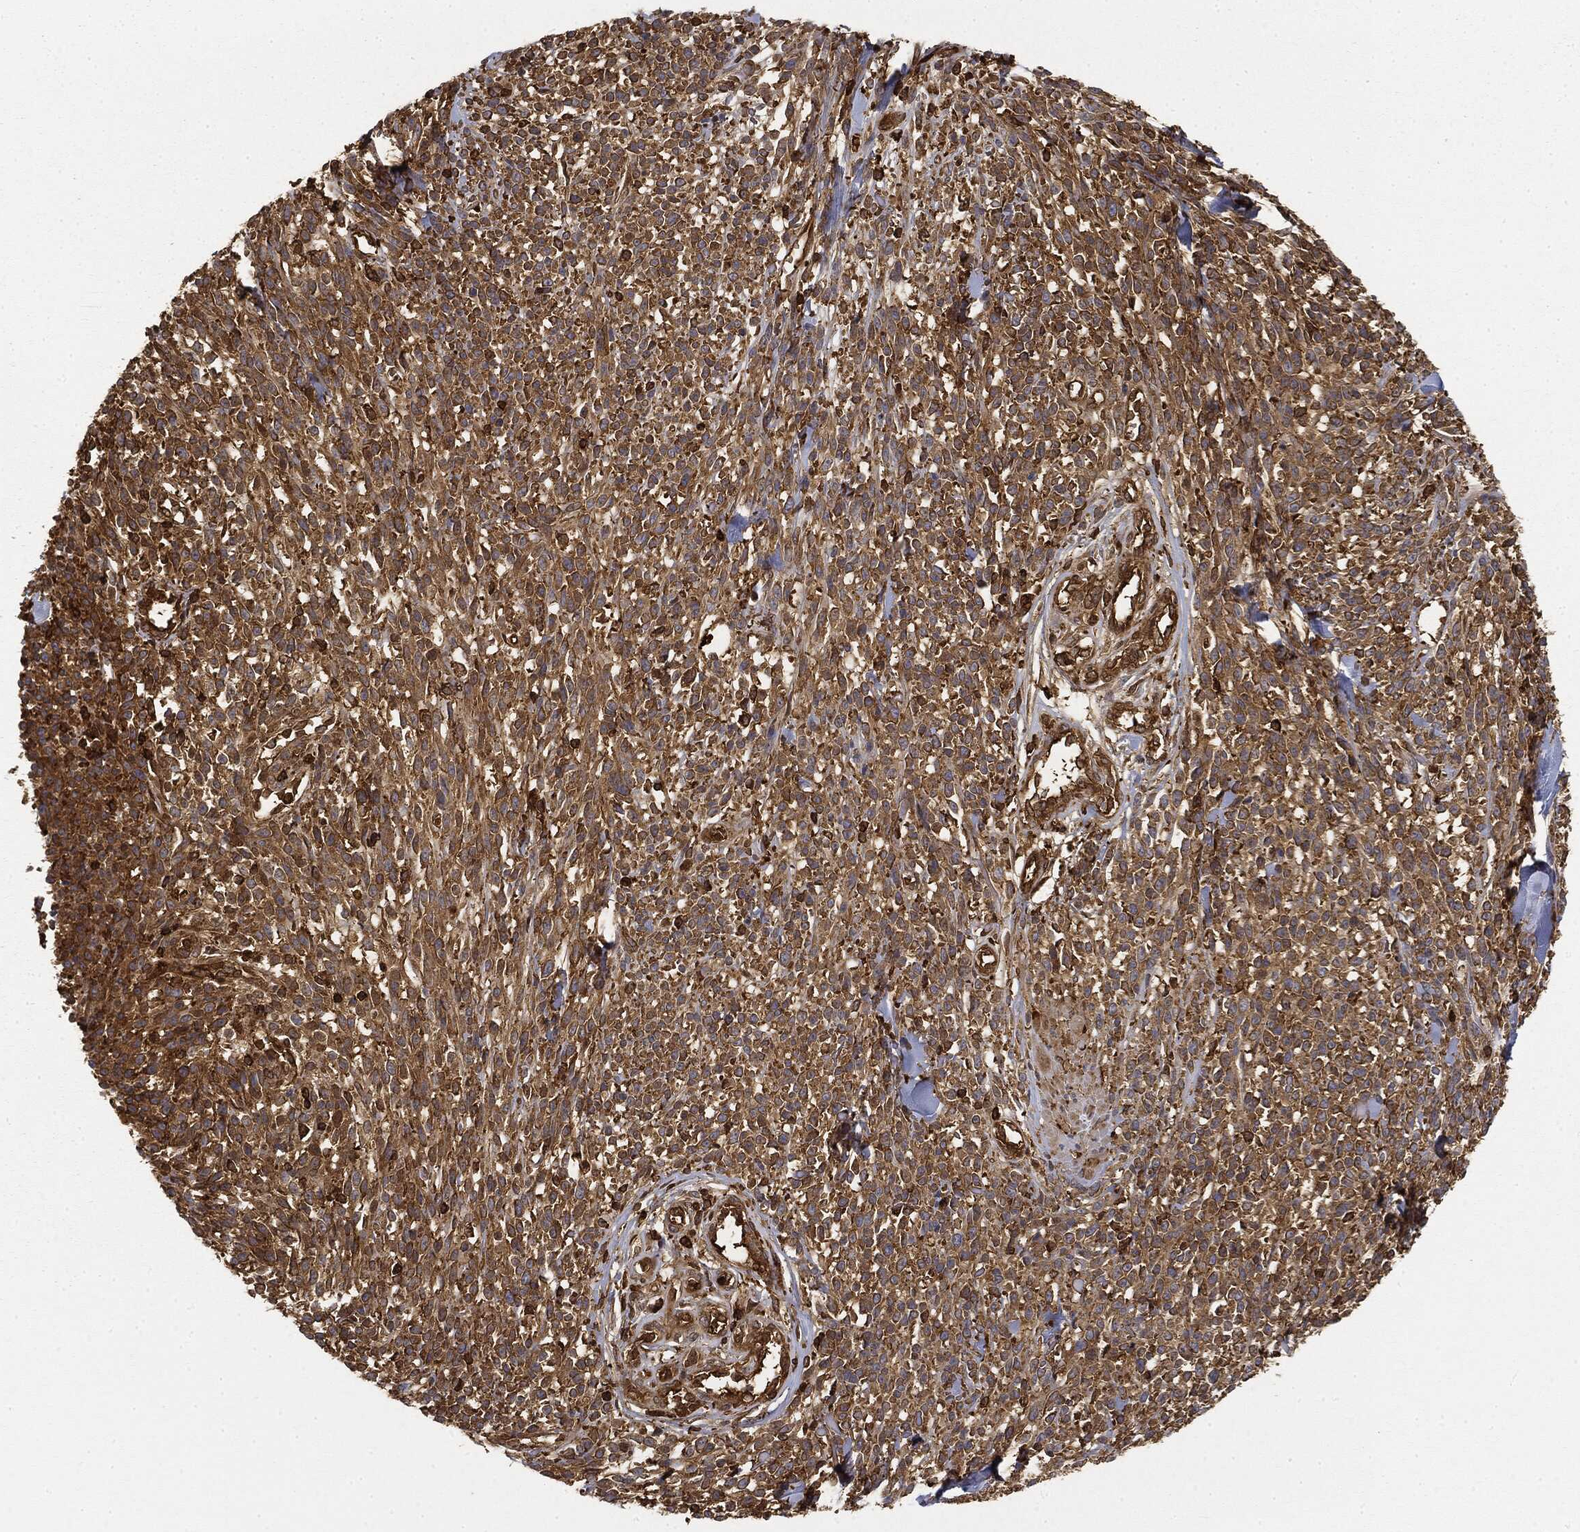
{"staining": {"intensity": "moderate", "quantity": ">75%", "location": "cytoplasmic/membranous"}, "tissue": "melanoma", "cell_type": "Tumor cells", "image_type": "cancer", "snomed": [{"axis": "morphology", "description": "Malignant melanoma, NOS"}, {"axis": "topography", "description": "Skin"}, {"axis": "topography", "description": "Skin of trunk"}], "caption": "Immunohistochemical staining of malignant melanoma exhibits medium levels of moderate cytoplasmic/membranous staining in approximately >75% of tumor cells.", "gene": "WDR1", "patient": {"sex": "male", "age": 74}}